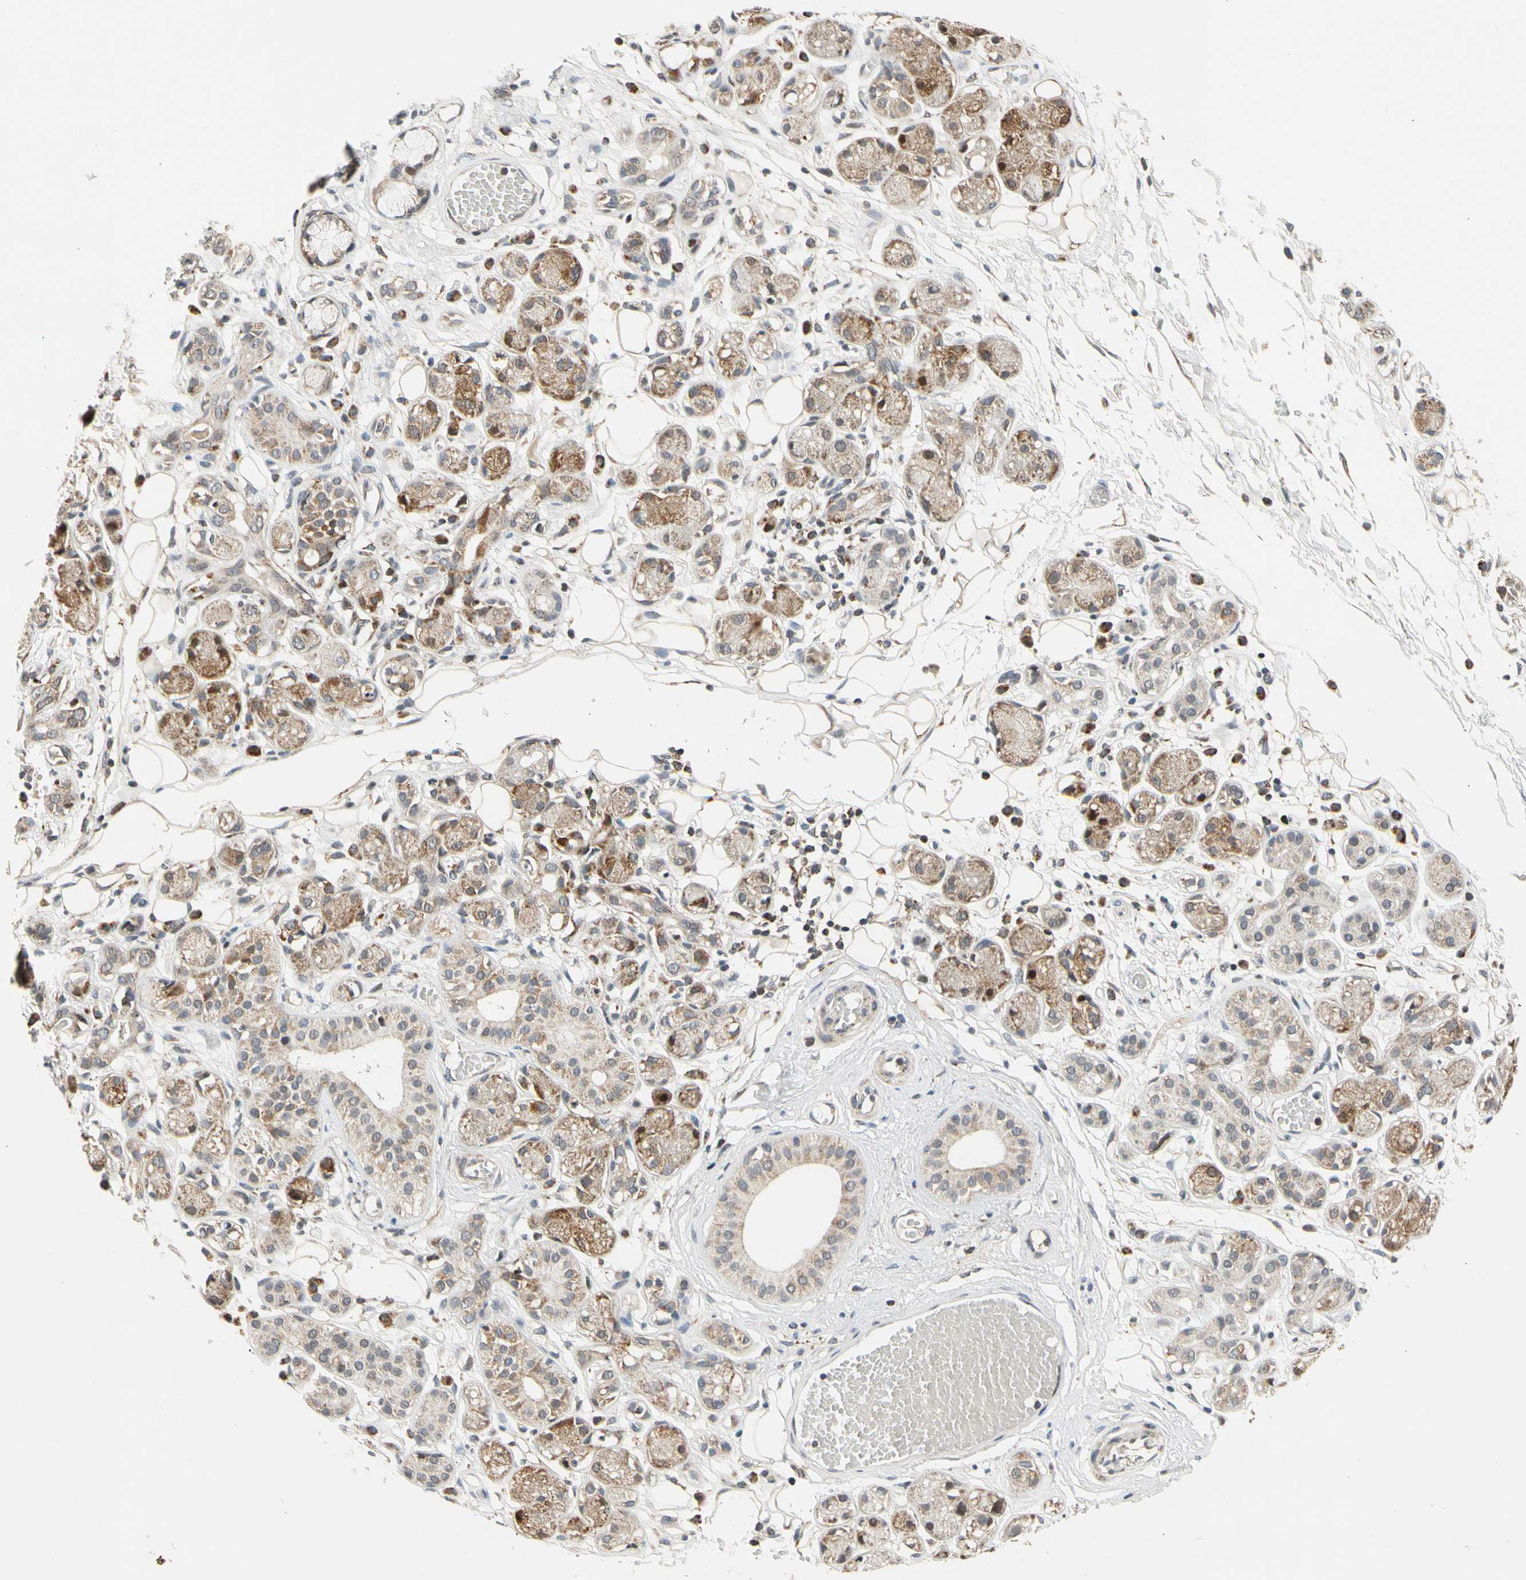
{"staining": {"intensity": "moderate", "quantity": ">75%", "location": "cytoplasmic/membranous"}, "tissue": "adipose tissue", "cell_type": "Adipocytes", "image_type": "normal", "snomed": [{"axis": "morphology", "description": "Normal tissue, NOS"}, {"axis": "morphology", "description": "Inflammation, NOS"}, {"axis": "topography", "description": "Vascular tissue"}, {"axis": "topography", "description": "Salivary gland"}], "caption": "Moderate cytoplasmic/membranous expression is appreciated in about >75% of adipocytes in normal adipose tissue.", "gene": "KHDC4", "patient": {"sex": "female", "age": 75}}